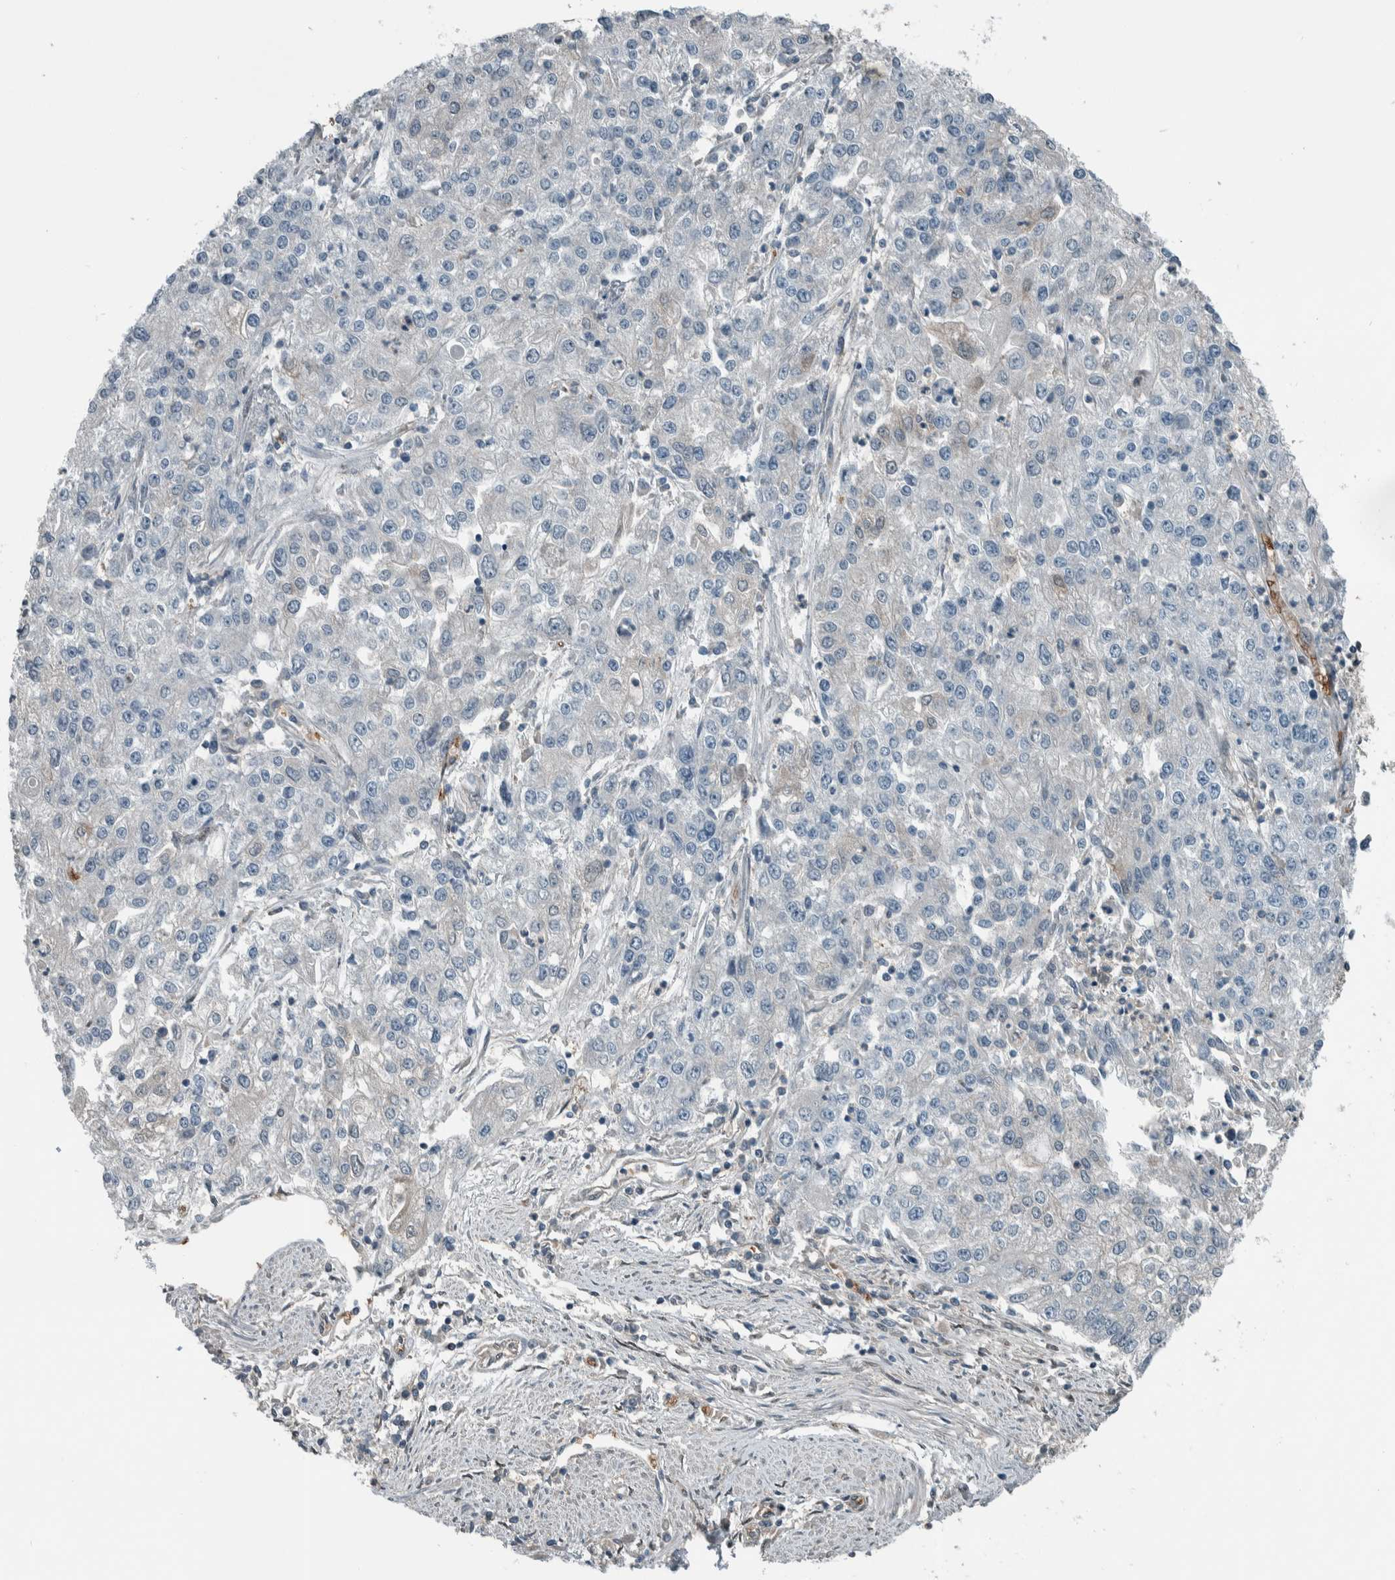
{"staining": {"intensity": "negative", "quantity": "none", "location": "none"}, "tissue": "endometrial cancer", "cell_type": "Tumor cells", "image_type": "cancer", "snomed": [{"axis": "morphology", "description": "Adenocarcinoma, NOS"}, {"axis": "topography", "description": "Endometrium"}], "caption": "This is an IHC micrograph of human endometrial adenocarcinoma. There is no positivity in tumor cells.", "gene": "ALAD", "patient": {"sex": "female", "age": 49}}